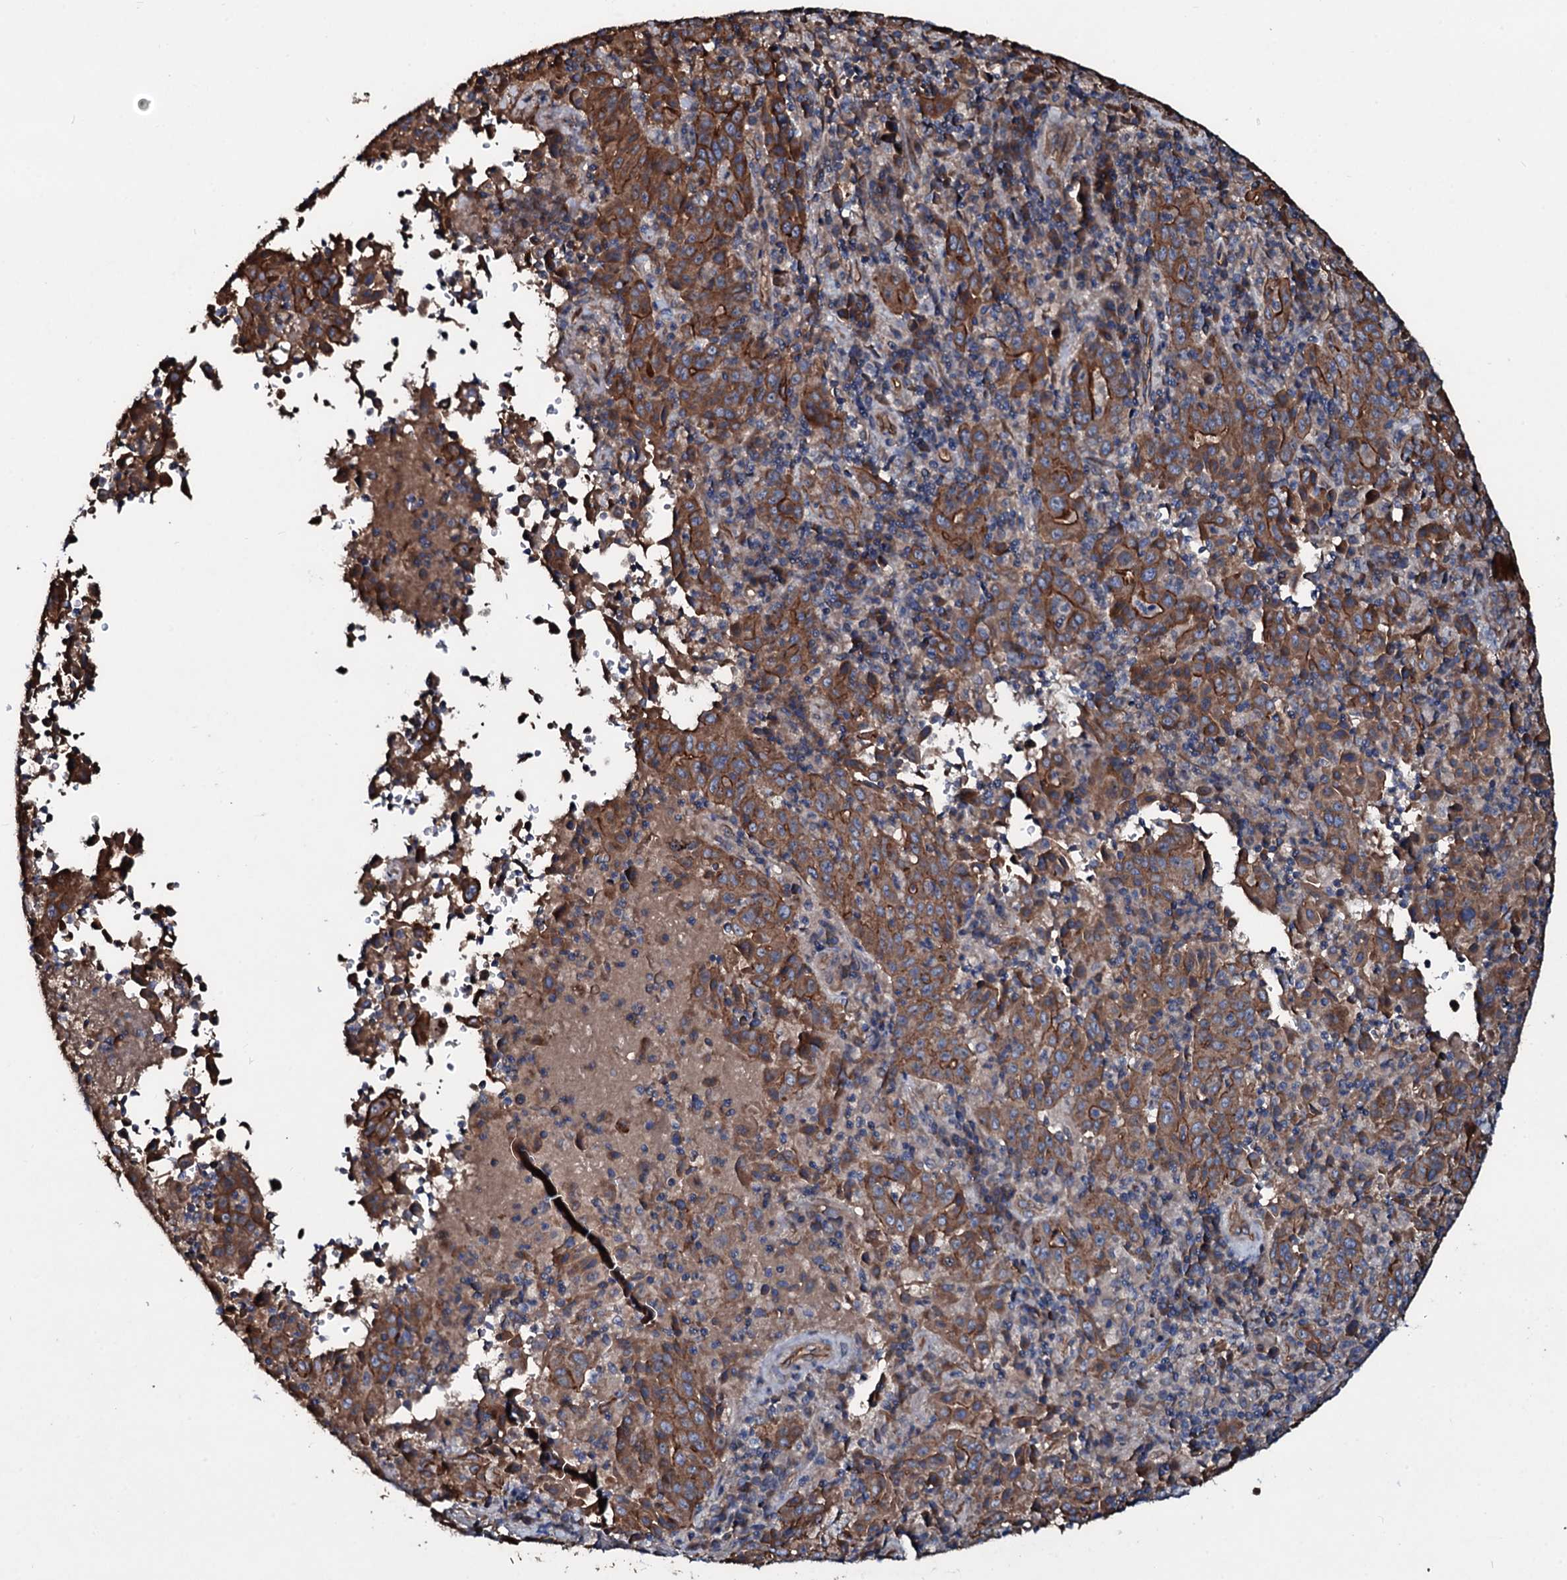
{"staining": {"intensity": "moderate", "quantity": ">75%", "location": "cytoplasmic/membranous"}, "tissue": "pancreatic cancer", "cell_type": "Tumor cells", "image_type": "cancer", "snomed": [{"axis": "morphology", "description": "Adenocarcinoma, NOS"}, {"axis": "topography", "description": "Pancreas"}], "caption": "Protein expression analysis of adenocarcinoma (pancreatic) displays moderate cytoplasmic/membranous expression in approximately >75% of tumor cells.", "gene": "DMAC2", "patient": {"sex": "male", "age": 63}}